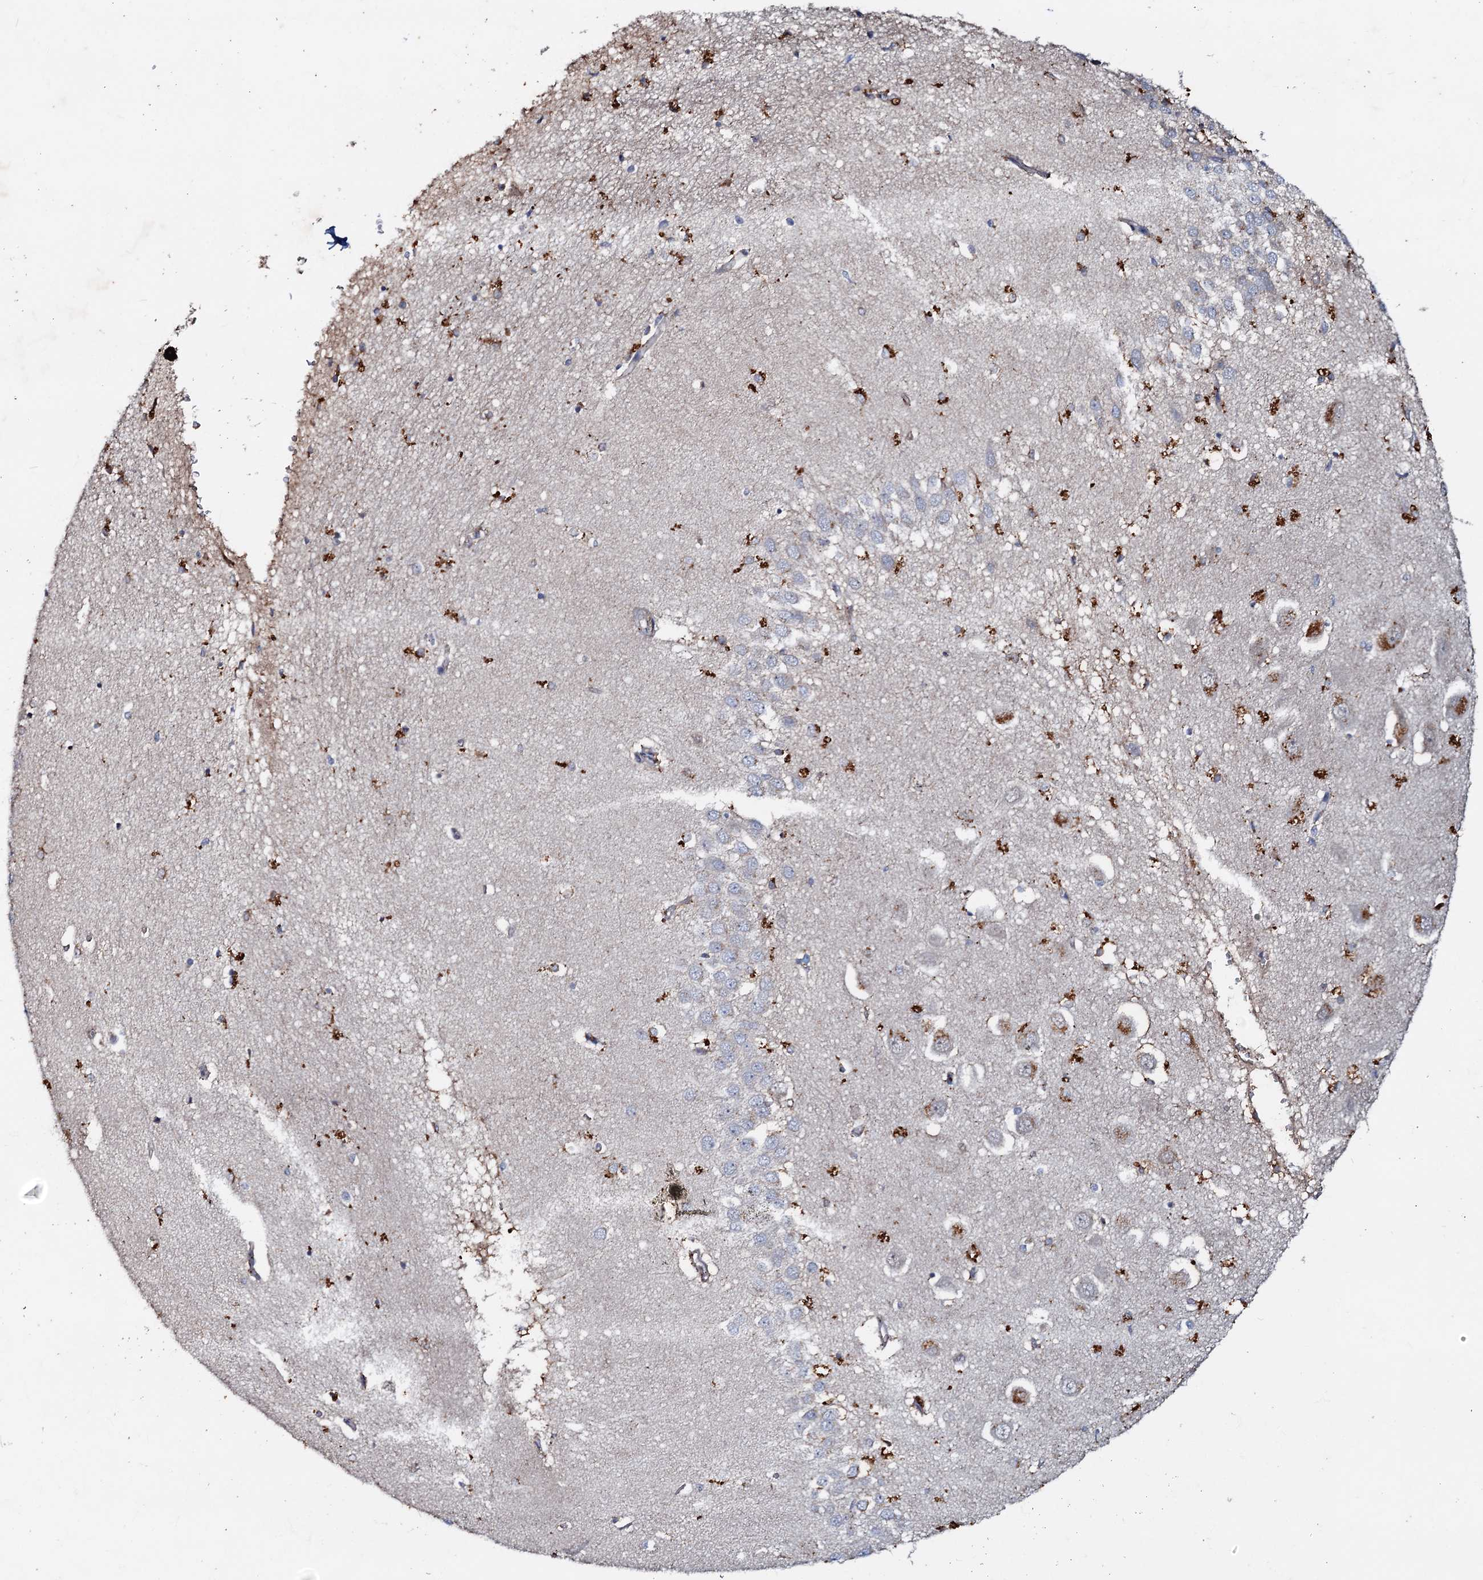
{"staining": {"intensity": "negative", "quantity": "none", "location": "none"}, "tissue": "hippocampus", "cell_type": "Glial cells", "image_type": "normal", "snomed": [{"axis": "morphology", "description": "Normal tissue, NOS"}, {"axis": "topography", "description": "Hippocampus"}], "caption": "DAB immunohistochemical staining of benign human hippocampus exhibits no significant staining in glial cells. (Stains: DAB (3,3'-diaminobenzidine) immunohistochemistry with hematoxylin counter stain, Microscopy: brightfield microscopy at high magnification).", "gene": "MANSC4", "patient": {"sex": "female", "age": 64}}